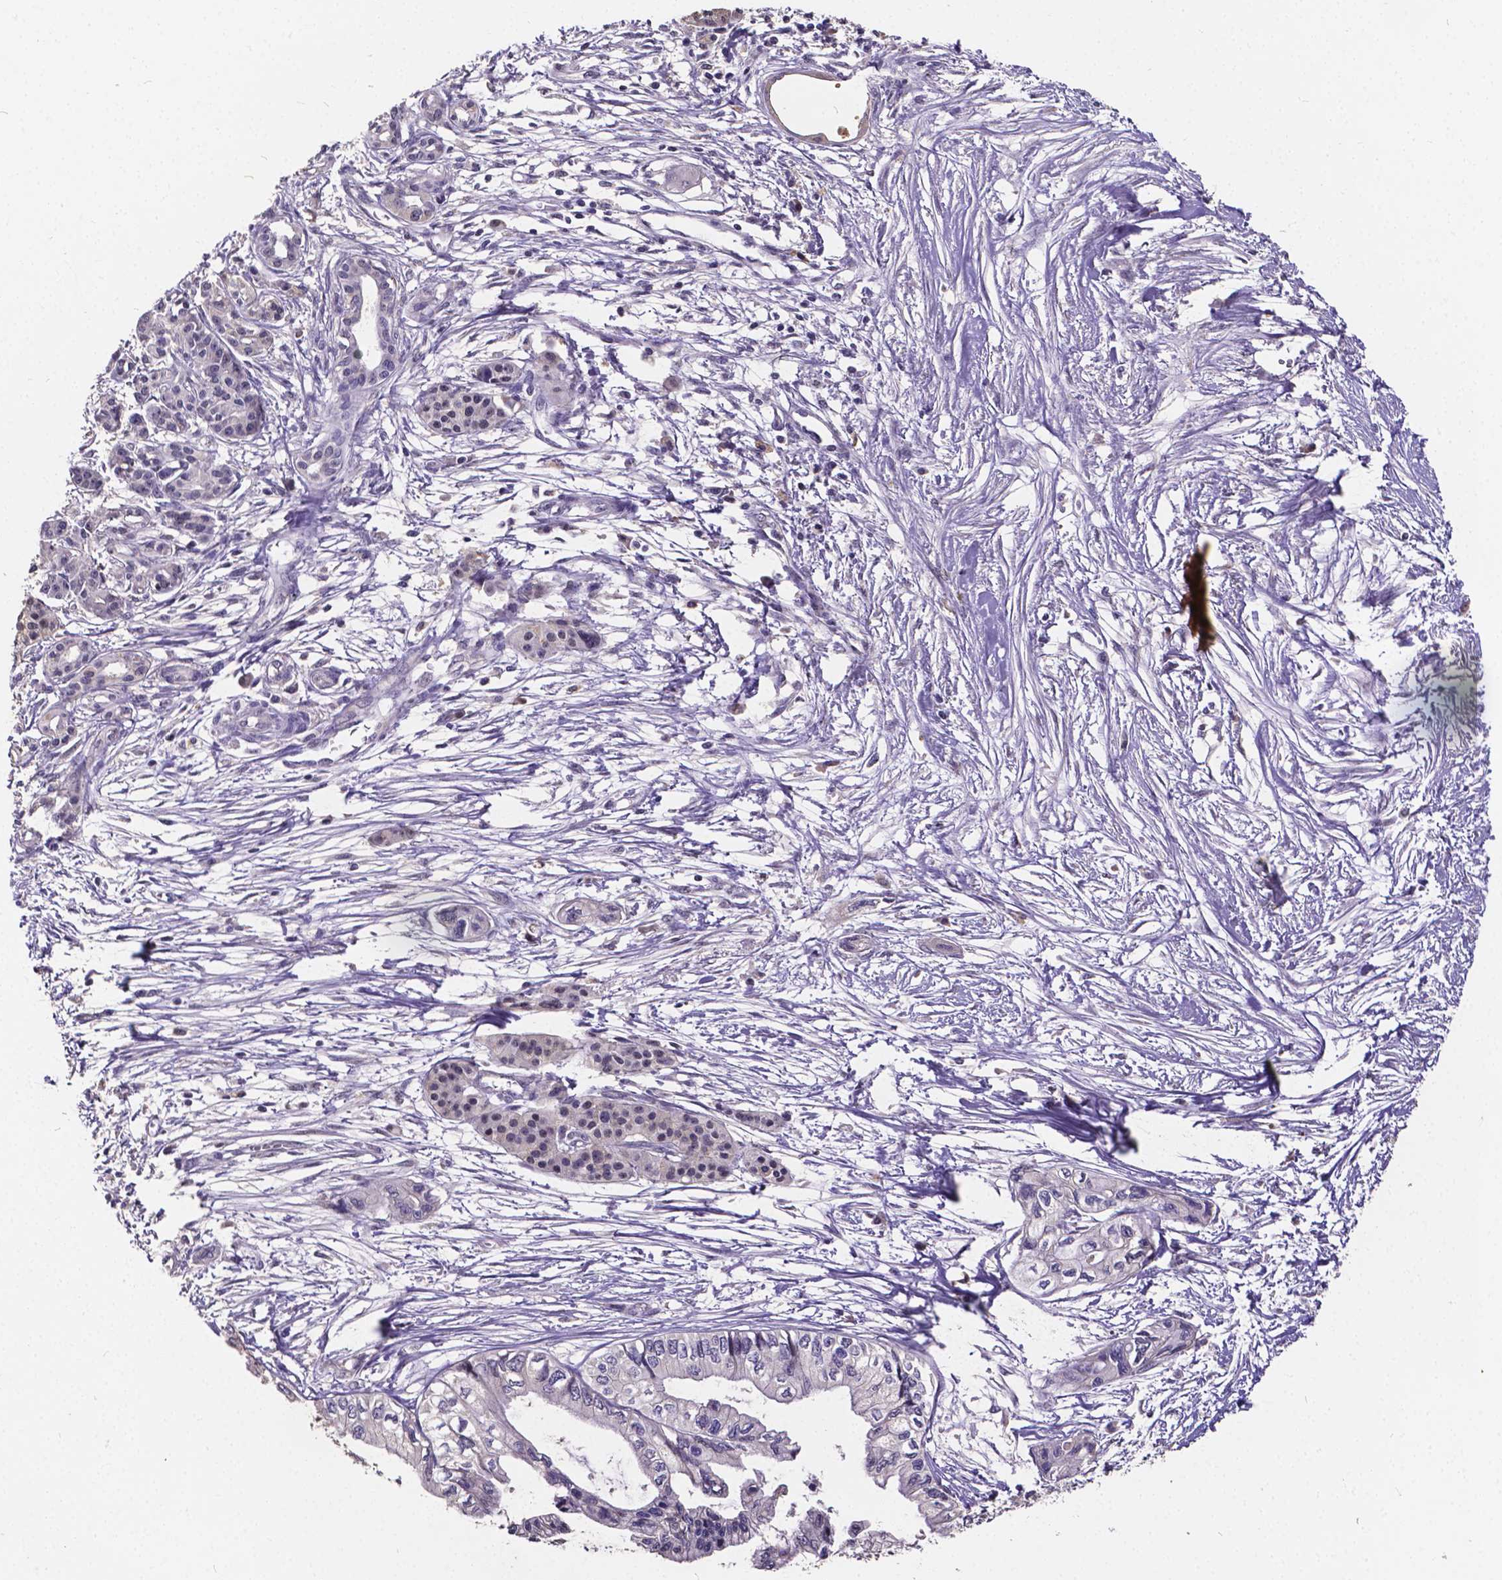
{"staining": {"intensity": "negative", "quantity": "none", "location": "none"}, "tissue": "pancreatic cancer", "cell_type": "Tumor cells", "image_type": "cancer", "snomed": [{"axis": "morphology", "description": "Adenocarcinoma, NOS"}, {"axis": "topography", "description": "Pancreas"}], "caption": "Tumor cells are negative for brown protein staining in adenocarcinoma (pancreatic). (Brightfield microscopy of DAB (3,3'-diaminobenzidine) IHC at high magnification).", "gene": "CTNNA2", "patient": {"sex": "female", "age": 76}}